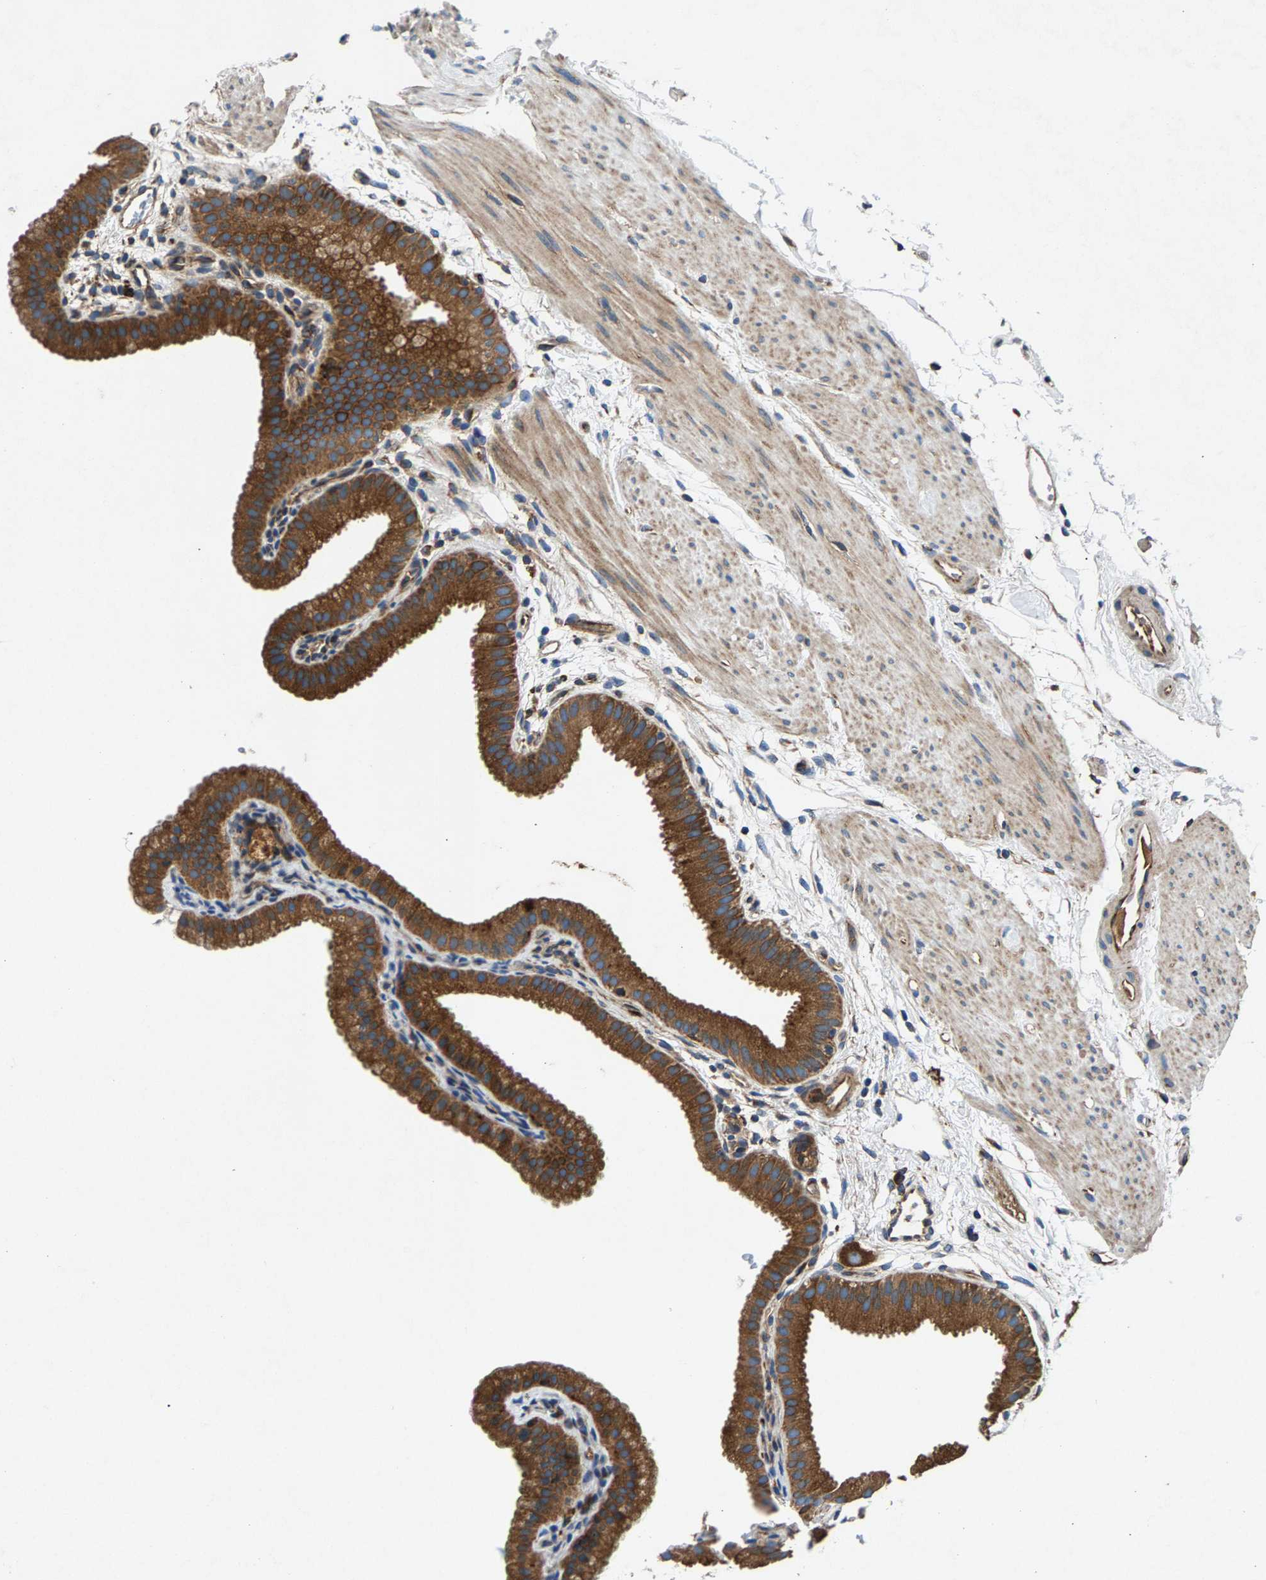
{"staining": {"intensity": "strong", "quantity": ">75%", "location": "cytoplasmic/membranous"}, "tissue": "gallbladder", "cell_type": "Glandular cells", "image_type": "normal", "snomed": [{"axis": "morphology", "description": "Normal tissue, NOS"}, {"axis": "topography", "description": "Gallbladder"}], "caption": "This is a photomicrograph of IHC staining of normal gallbladder, which shows strong positivity in the cytoplasmic/membranous of glandular cells.", "gene": "LPCAT1", "patient": {"sex": "female", "age": 64}}